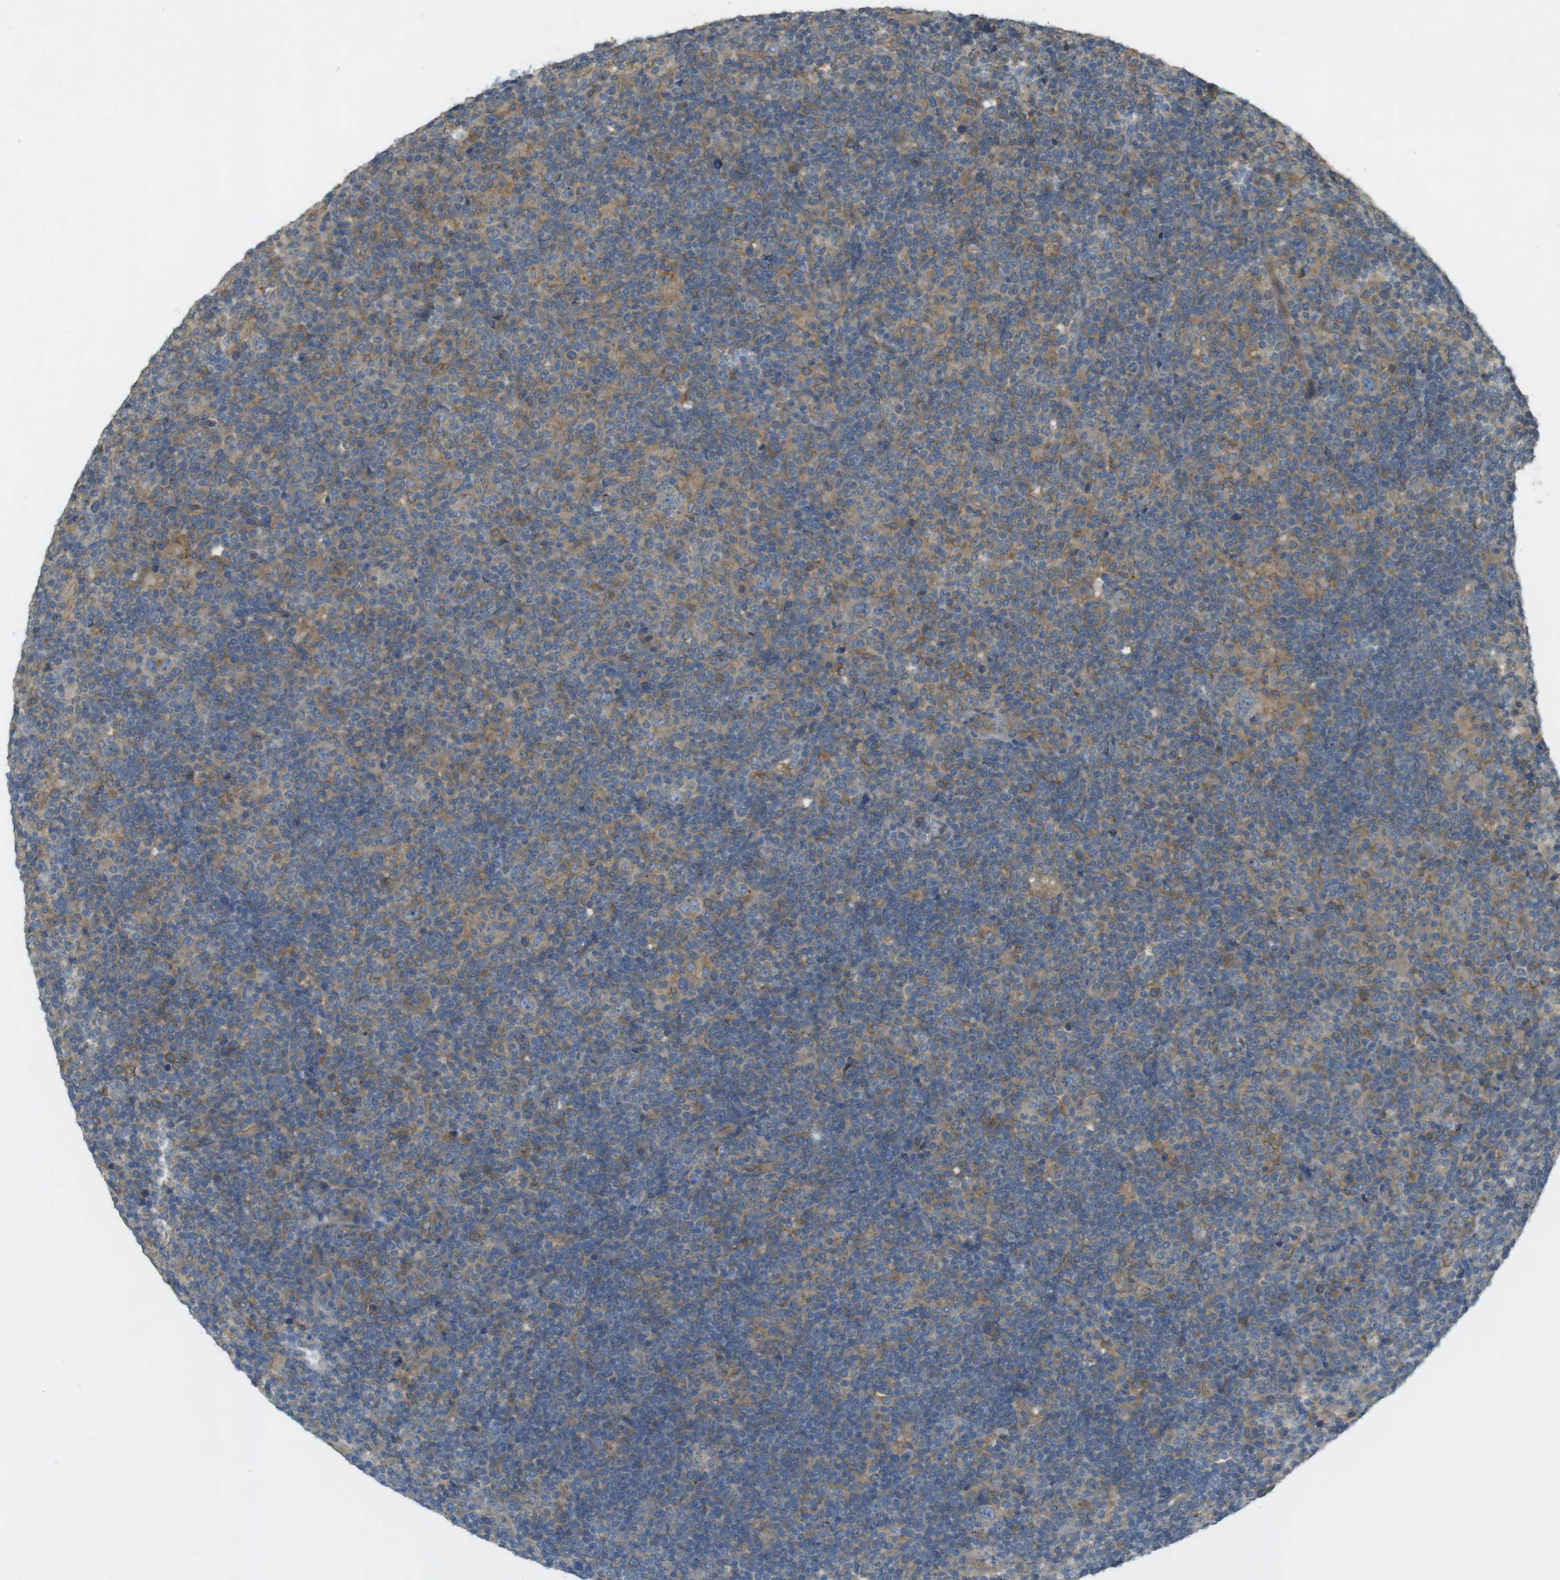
{"staining": {"intensity": "weak", "quantity": ">75%", "location": "cytoplasmic/membranous"}, "tissue": "lymphoma", "cell_type": "Tumor cells", "image_type": "cancer", "snomed": [{"axis": "morphology", "description": "Hodgkin's disease, NOS"}, {"axis": "topography", "description": "Lymph node"}], "caption": "Immunohistochemistry (DAB) staining of human lymphoma displays weak cytoplasmic/membranous protein positivity in approximately >75% of tumor cells. (DAB = brown stain, brightfield microscopy at high magnification).", "gene": "KIF5B", "patient": {"sex": "female", "age": 57}}